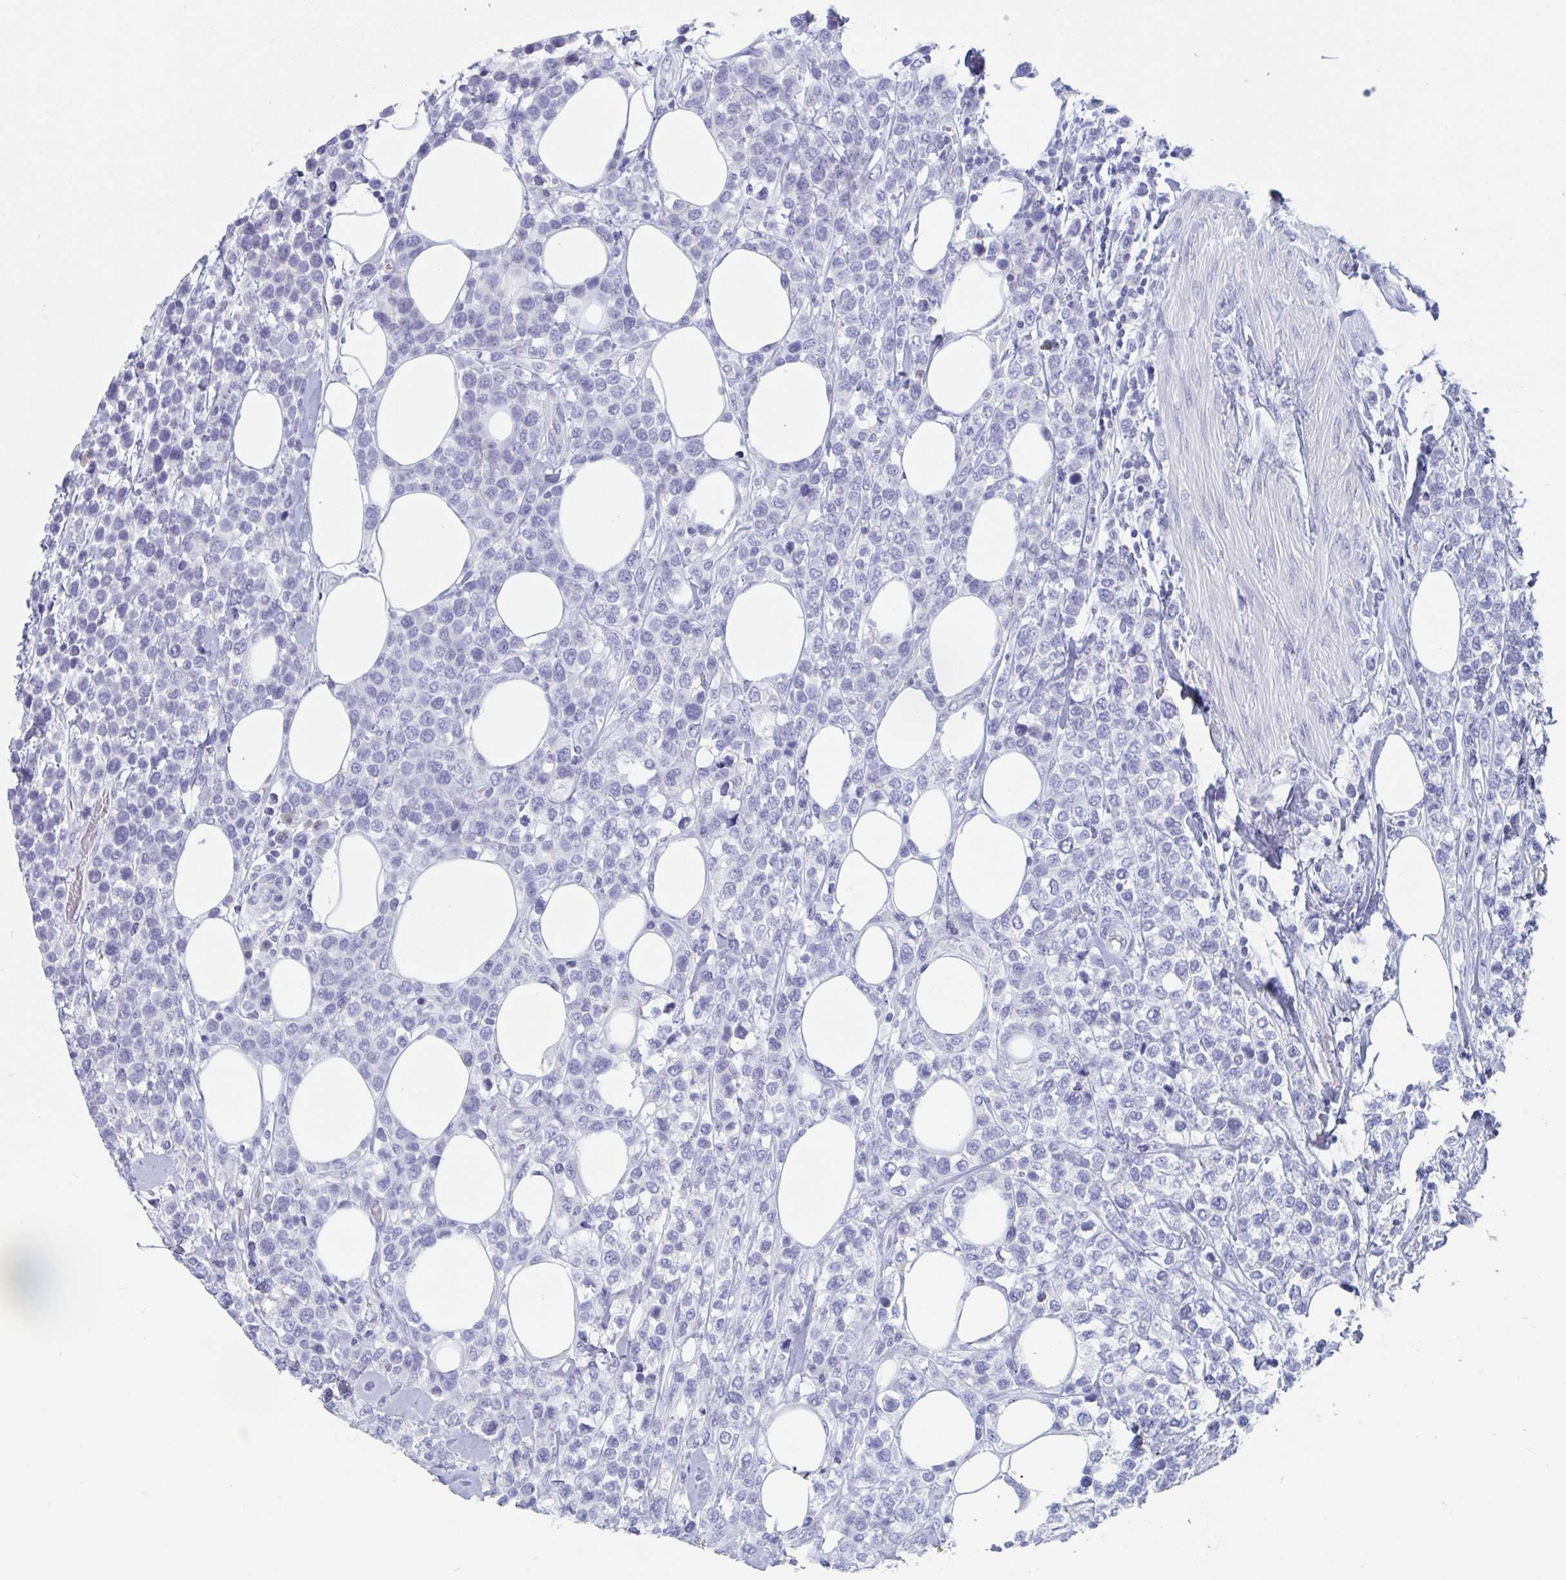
{"staining": {"intensity": "negative", "quantity": "none", "location": "none"}, "tissue": "lymphoma", "cell_type": "Tumor cells", "image_type": "cancer", "snomed": [{"axis": "morphology", "description": "Malignant lymphoma, non-Hodgkin's type, High grade"}, {"axis": "topography", "description": "Soft tissue"}], "caption": "A high-resolution image shows IHC staining of high-grade malignant lymphoma, non-Hodgkin's type, which exhibits no significant expression in tumor cells.", "gene": "DPEP3", "patient": {"sex": "female", "age": 56}}